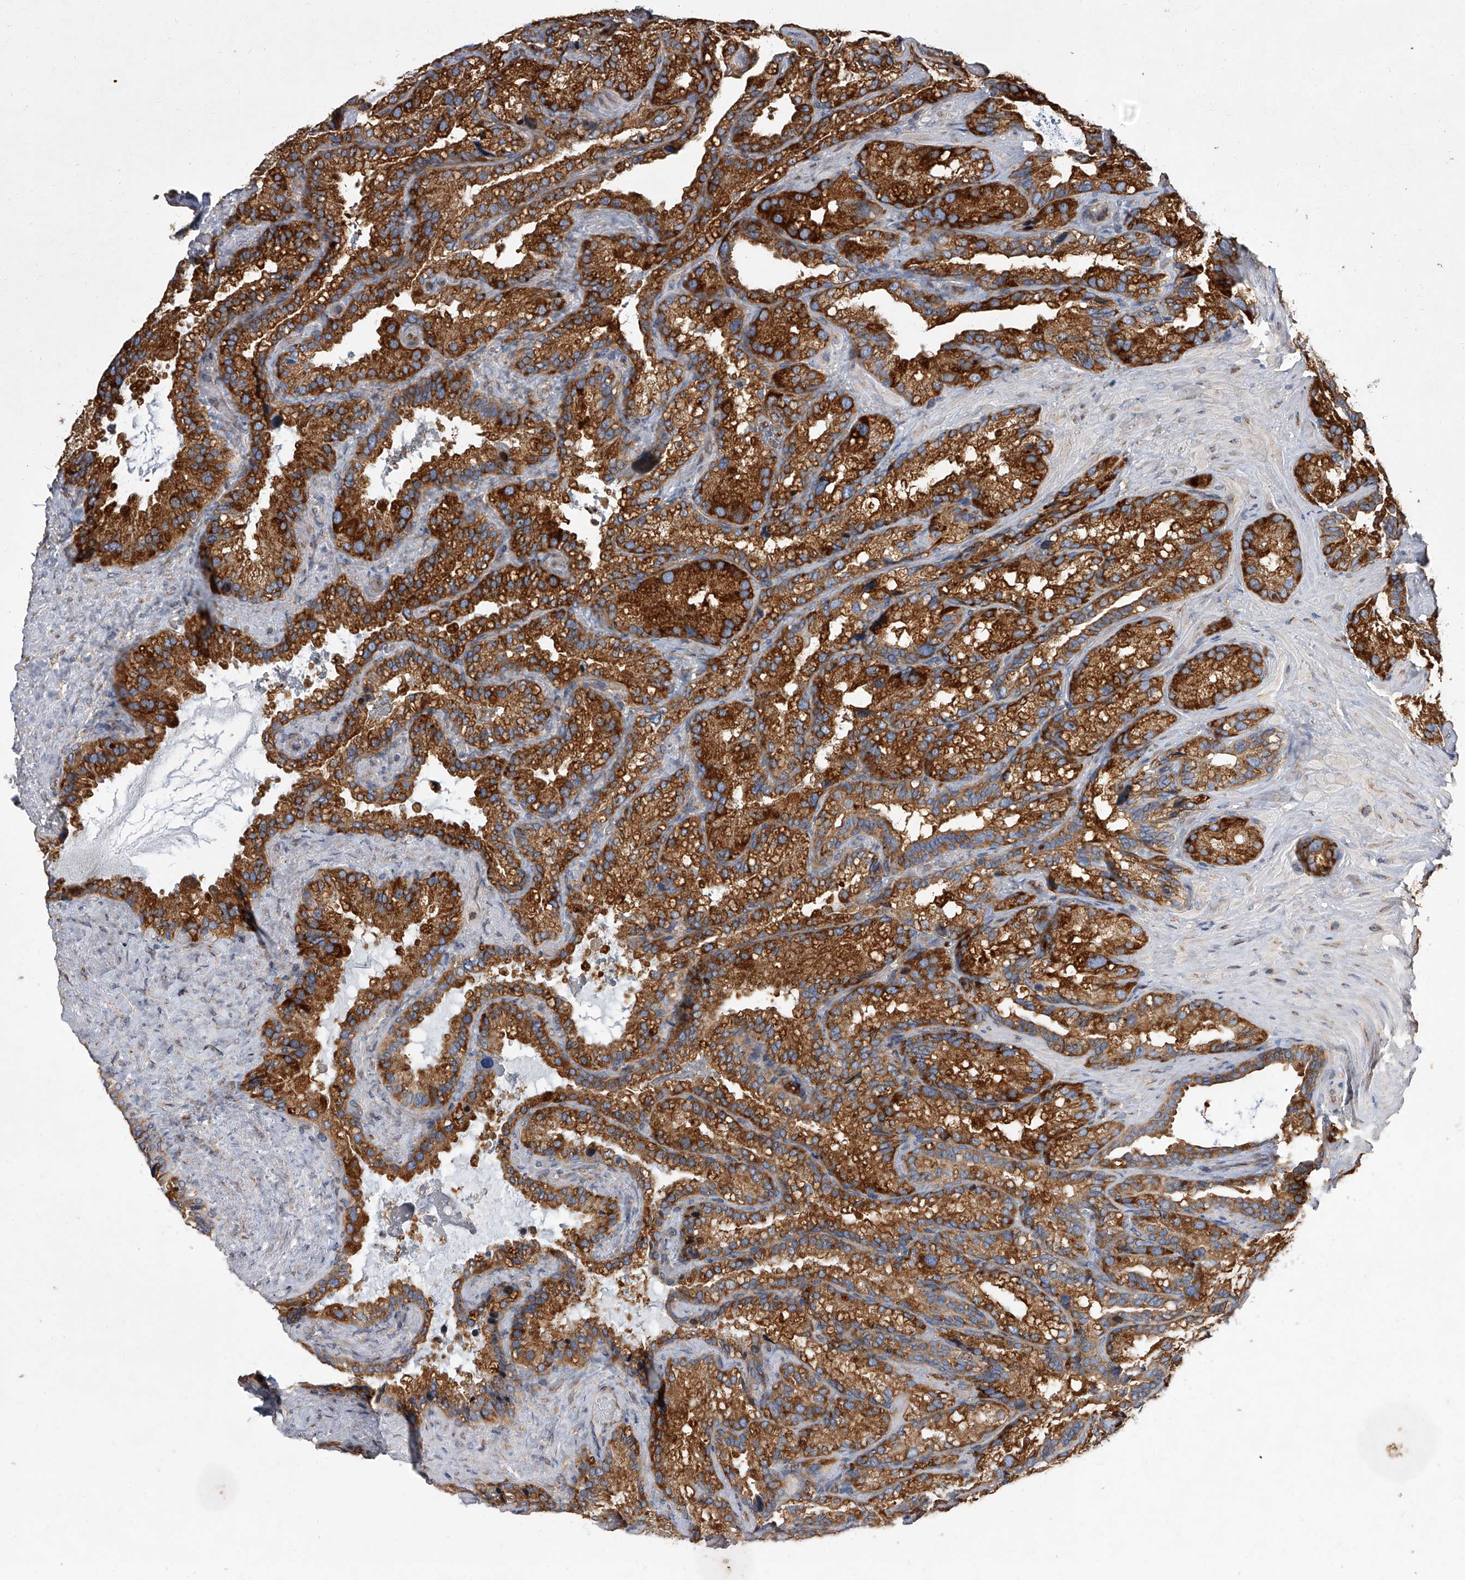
{"staining": {"intensity": "strong", "quantity": ">75%", "location": "cytoplasmic/membranous"}, "tissue": "seminal vesicle", "cell_type": "Glandular cells", "image_type": "normal", "snomed": [{"axis": "morphology", "description": "Normal tissue, NOS"}, {"axis": "topography", "description": "Prostate"}, {"axis": "topography", "description": "Seminal veicle"}], "caption": "Protein positivity by immunohistochemistry reveals strong cytoplasmic/membranous expression in approximately >75% of glandular cells in normal seminal vesicle.", "gene": "EIF2S2", "patient": {"sex": "male", "age": 68}}